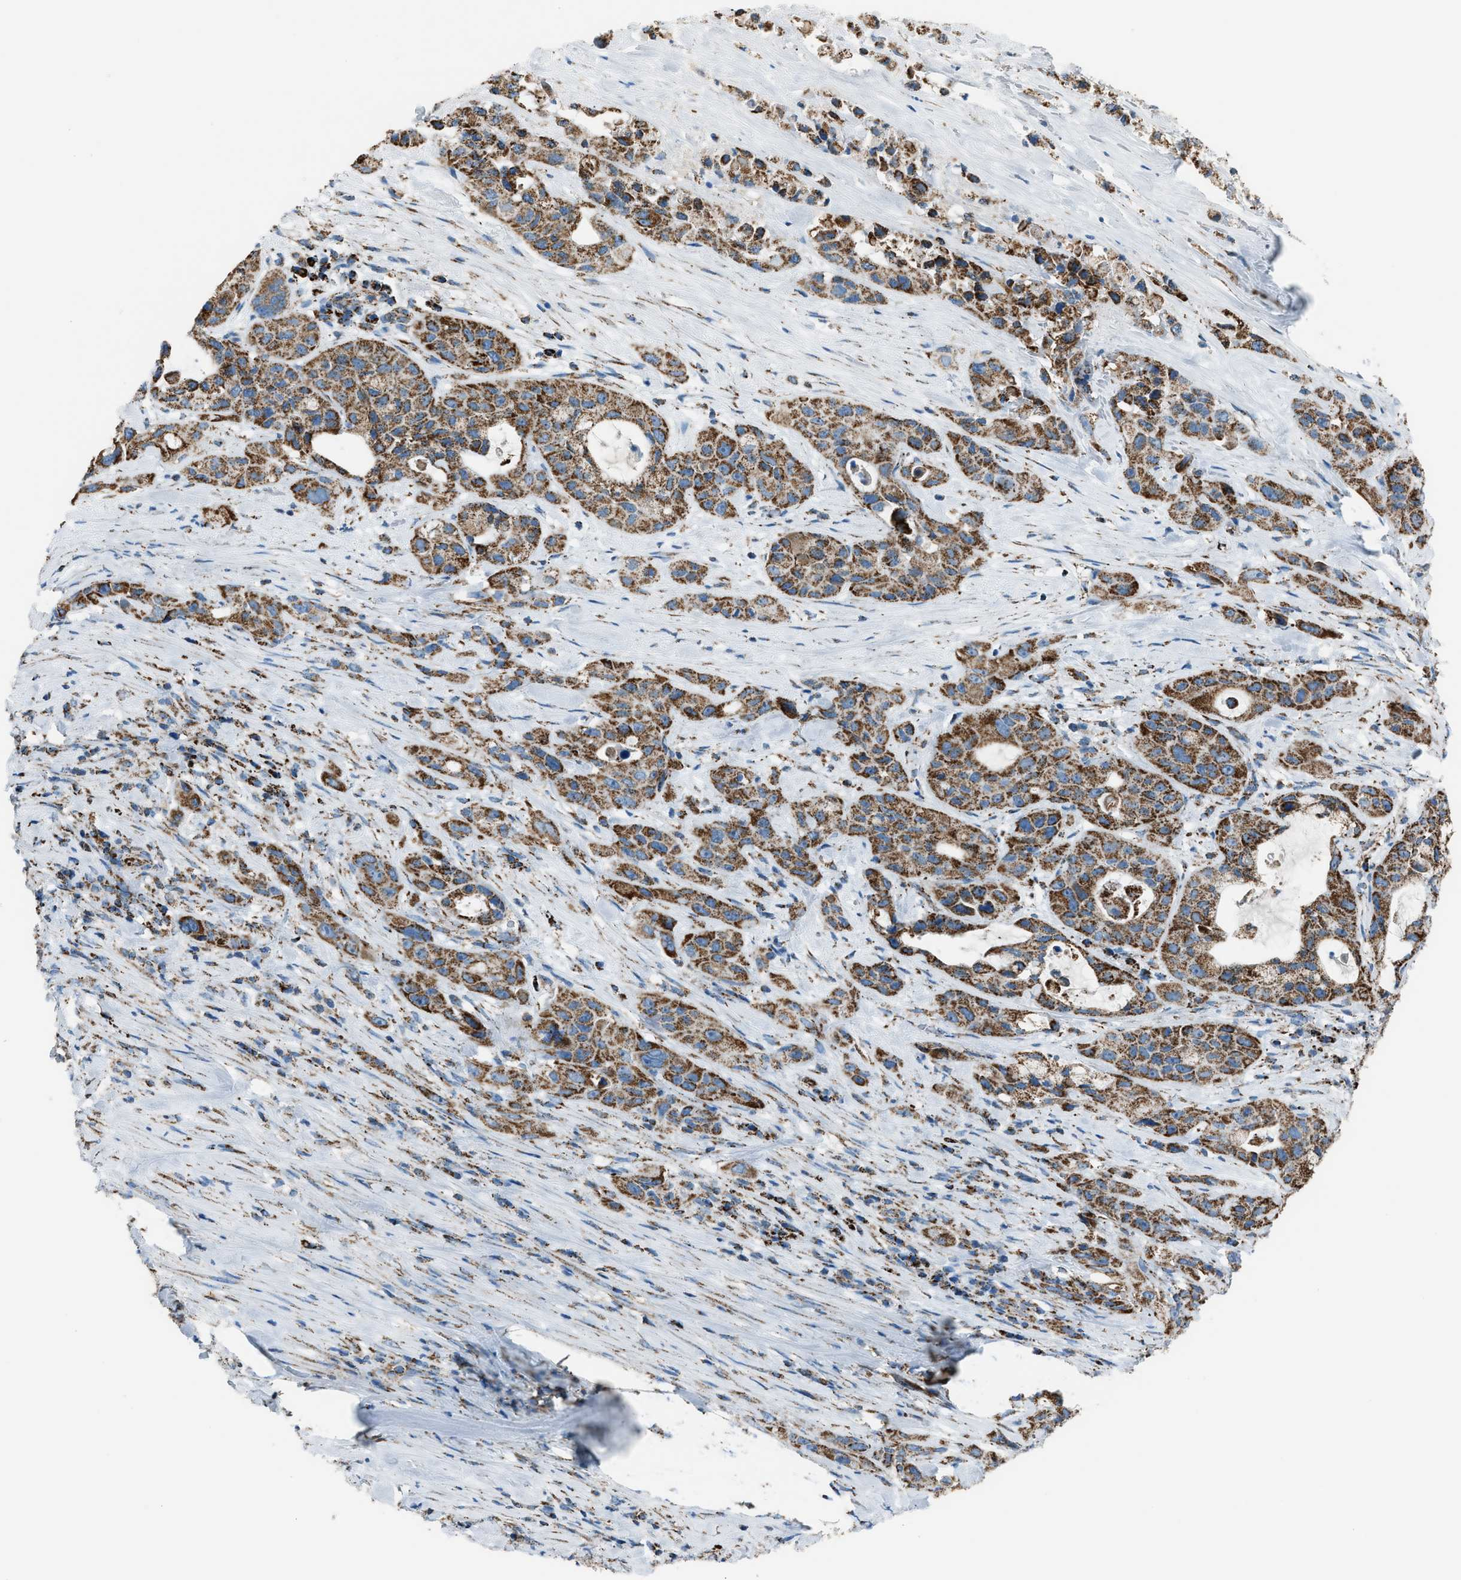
{"staining": {"intensity": "moderate", "quantity": ">75%", "location": "cytoplasmic/membranous"}, "tissue": "pancreatic cancer", "cell_type": "Tumor cells", "image_type": "cancer", "snomed": [{"axis": "morphology", "description": "Adenocarcinoma, NOS"}, {"axis": "topography", "description": "Pancreas"}], "caption": "Tumor cells display moderate cytoplasmic/membranous expression in approximately >75% of cells in adenocarcinoma (pancreatic). (DAB = brown stain, brightfield microscopy at high magnification).", "gene": "MDH2", "patient": {"sex": "male", "age": 53}}